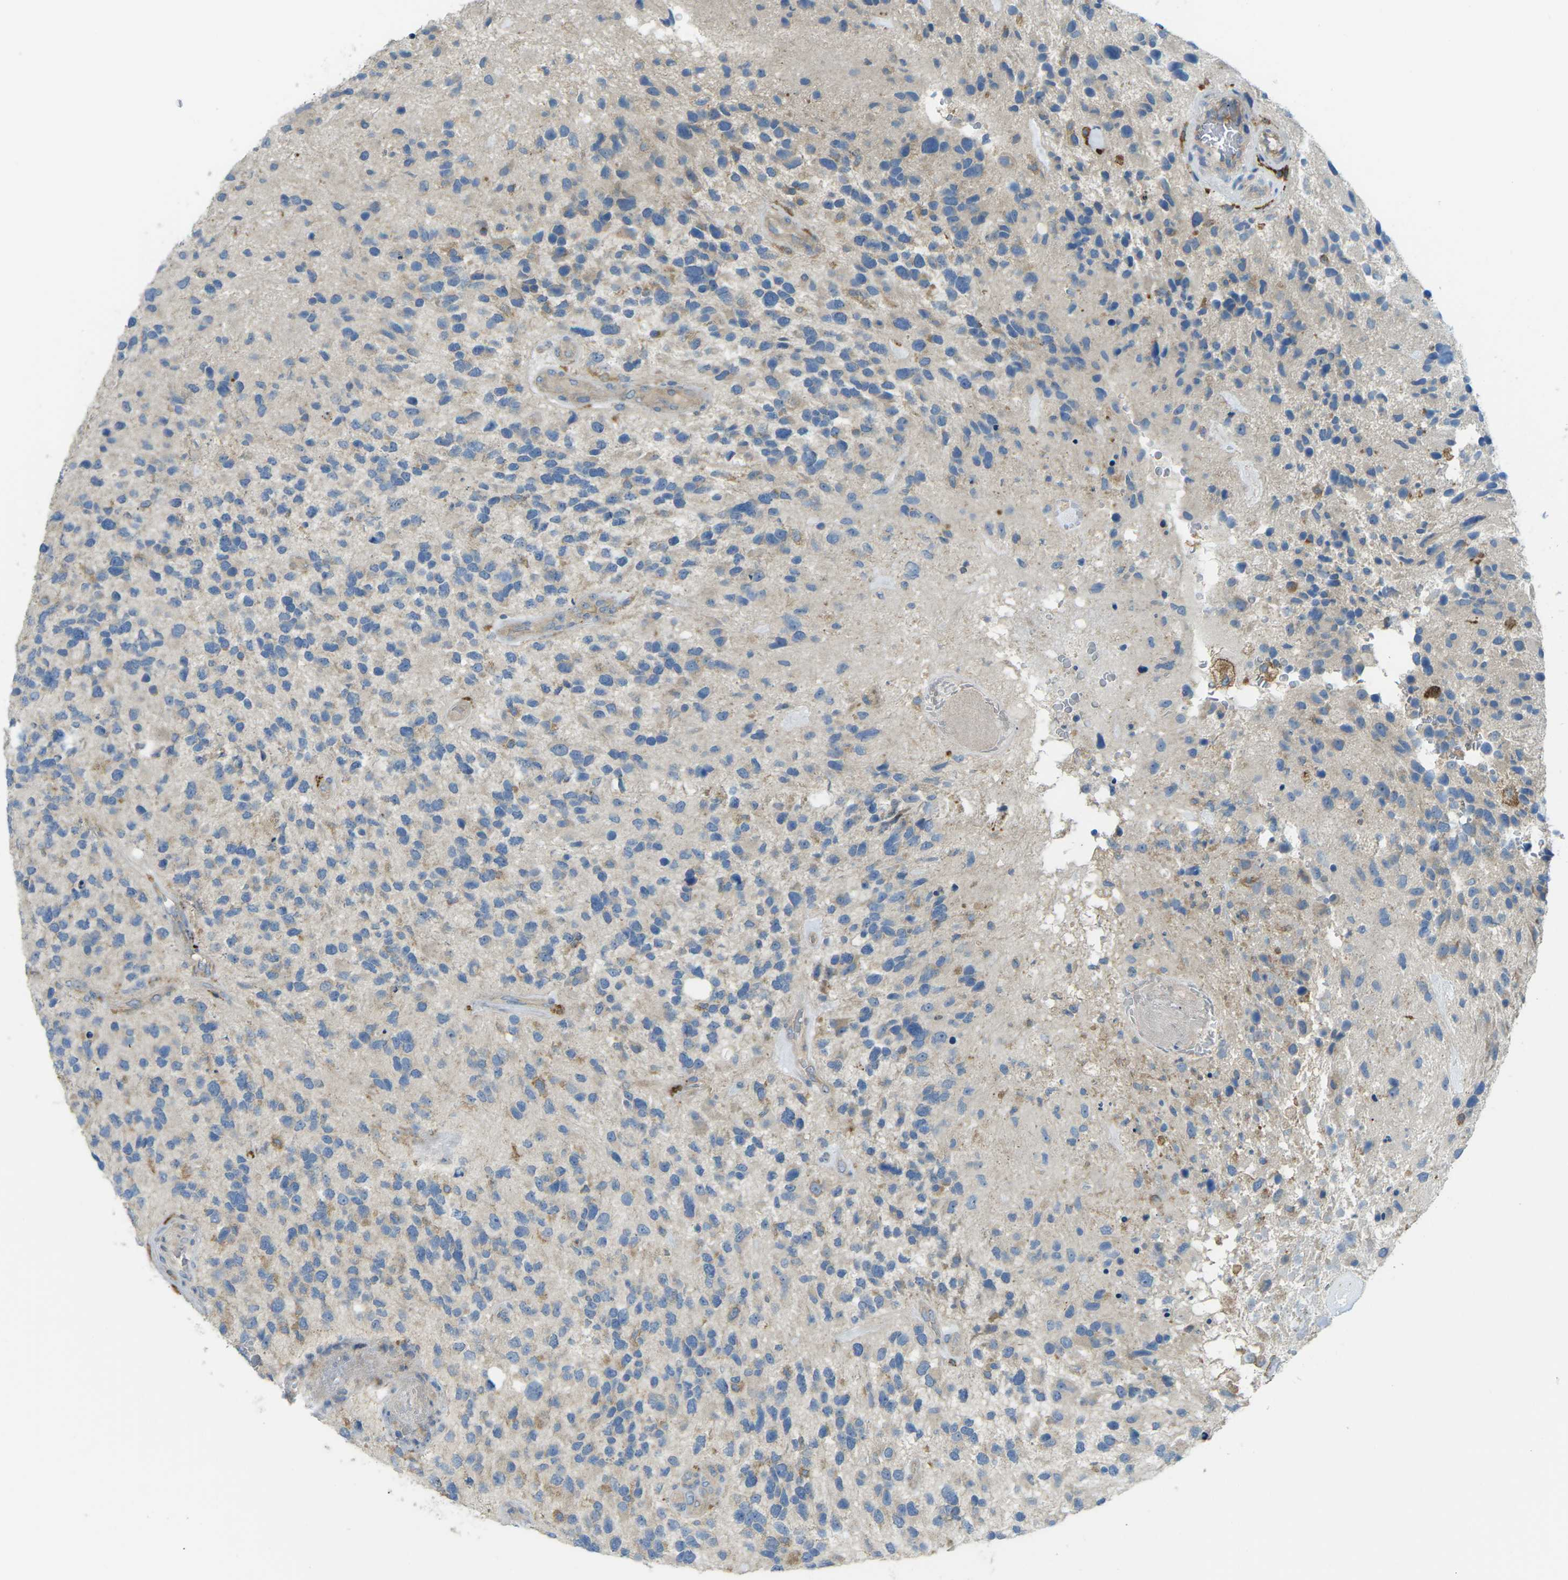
{"staining": {"intensity": "negative", "quantity": "none", "location": "none"}, "tissue": "glioma", "cell_type": "Tumor cells", "image_type": "cancer", "snomed": [{"axis": "morphology", "description": "Glioma, malignant, High grade"}, {"axis": "topography", "description": "Brain"}], "caption": "This is an IHC micrograph of malignant glioma (high-grade). There is no staining in tumor cells.", "gene": "MYLK4", "patient": {"sex": "female", "age": 58}}